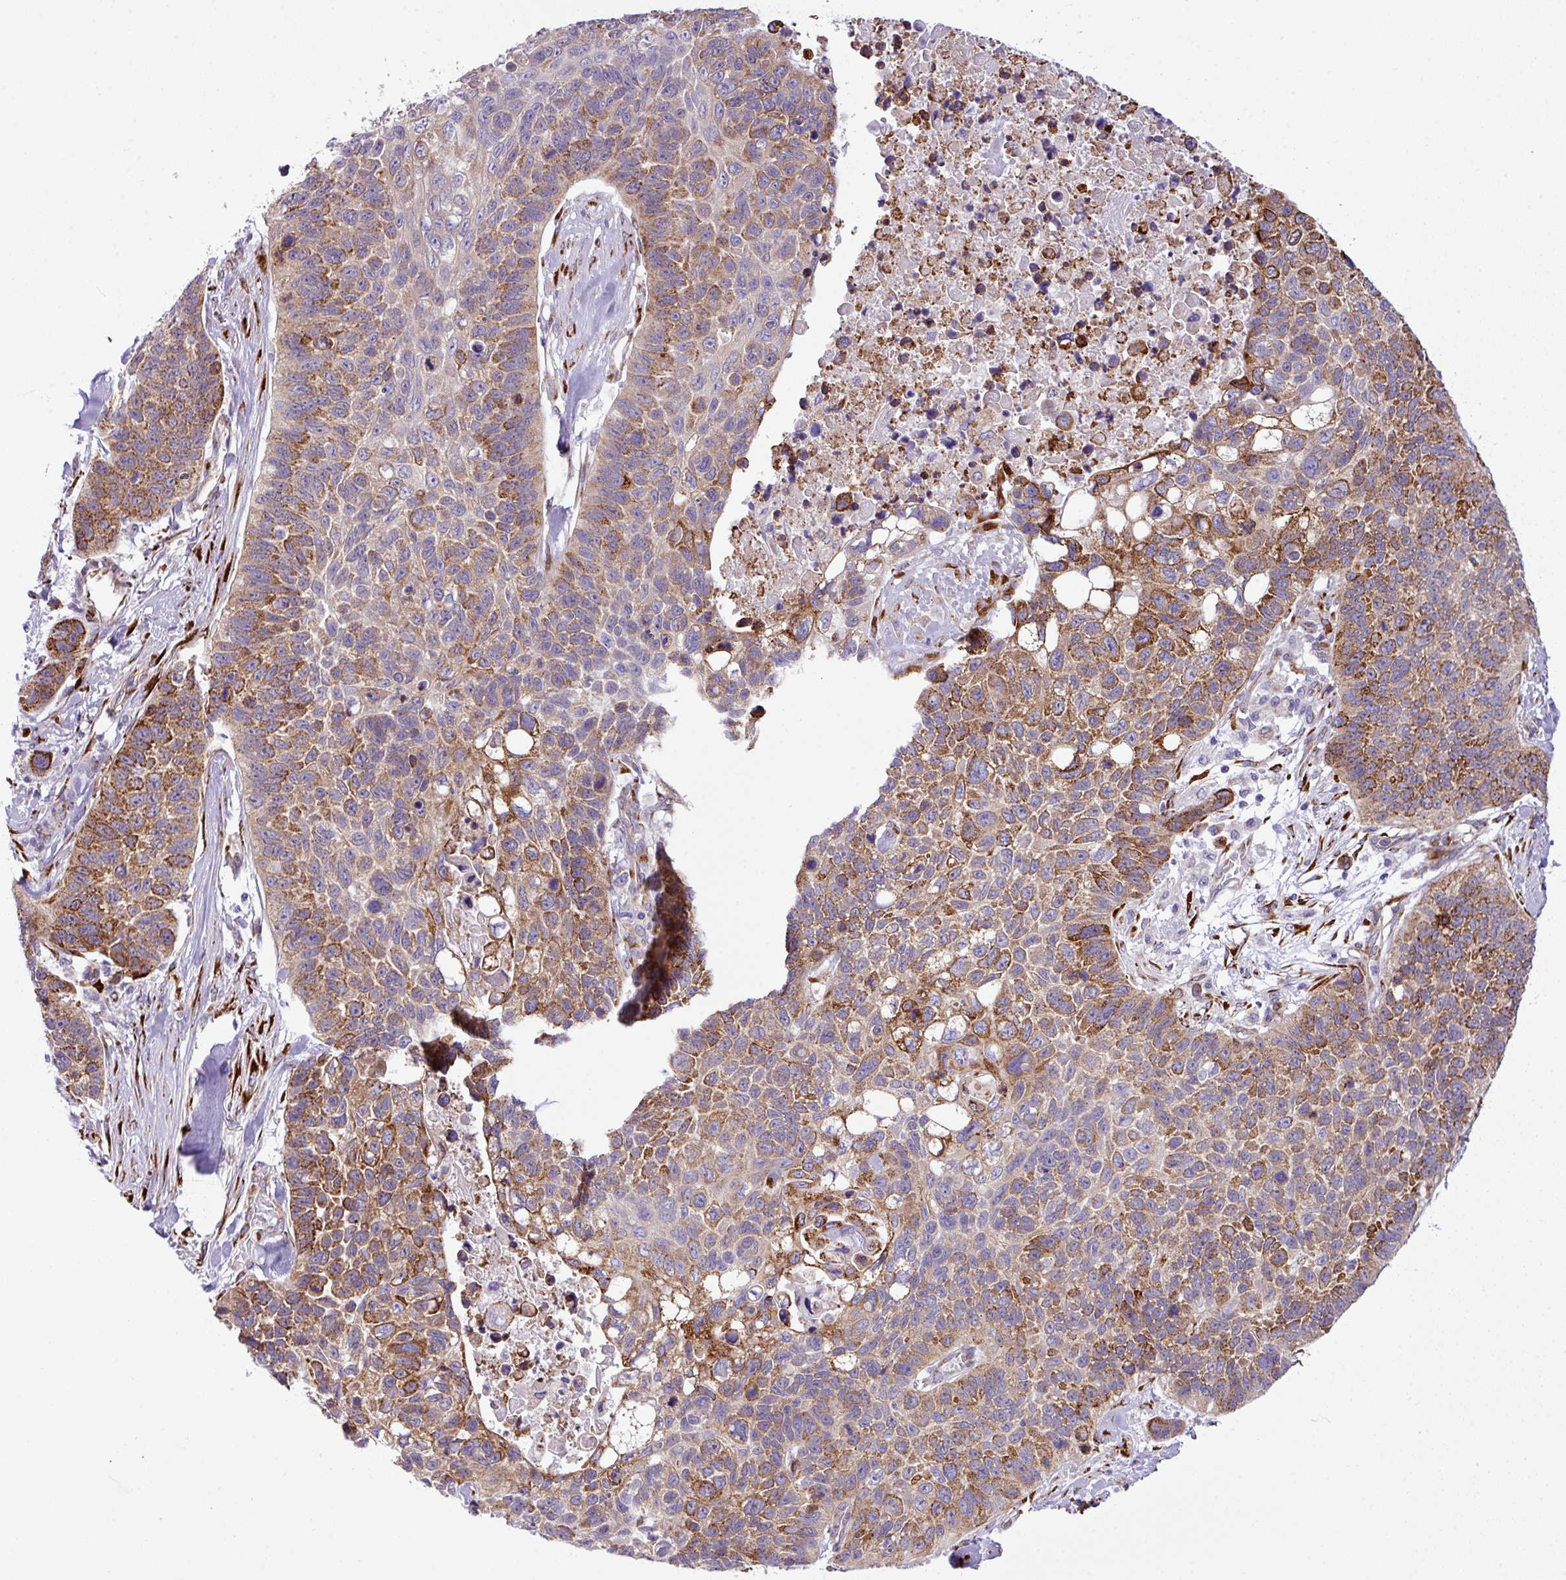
{"staining": {"intensity": "strong", "quantity": "25%-75%", "location": "cytoplasmic/membranous"}, "tissue": "lung cancer", "cell_type": "Tumor cells", "image_type": "cancer", "snomed": [{"axis": "morphology", "description": "Squamous cell carcinoma, NOS"}, {"axis": "topography", "description": "Lung"}], "caption": "Human lung cancer stained with a brown dye displays strong cytoplasmic/membranous positive expression in approximately 25%-75% of tumor cells.", "gene": "CFAP97", "patient": {"sex": "male", "age": 62}}